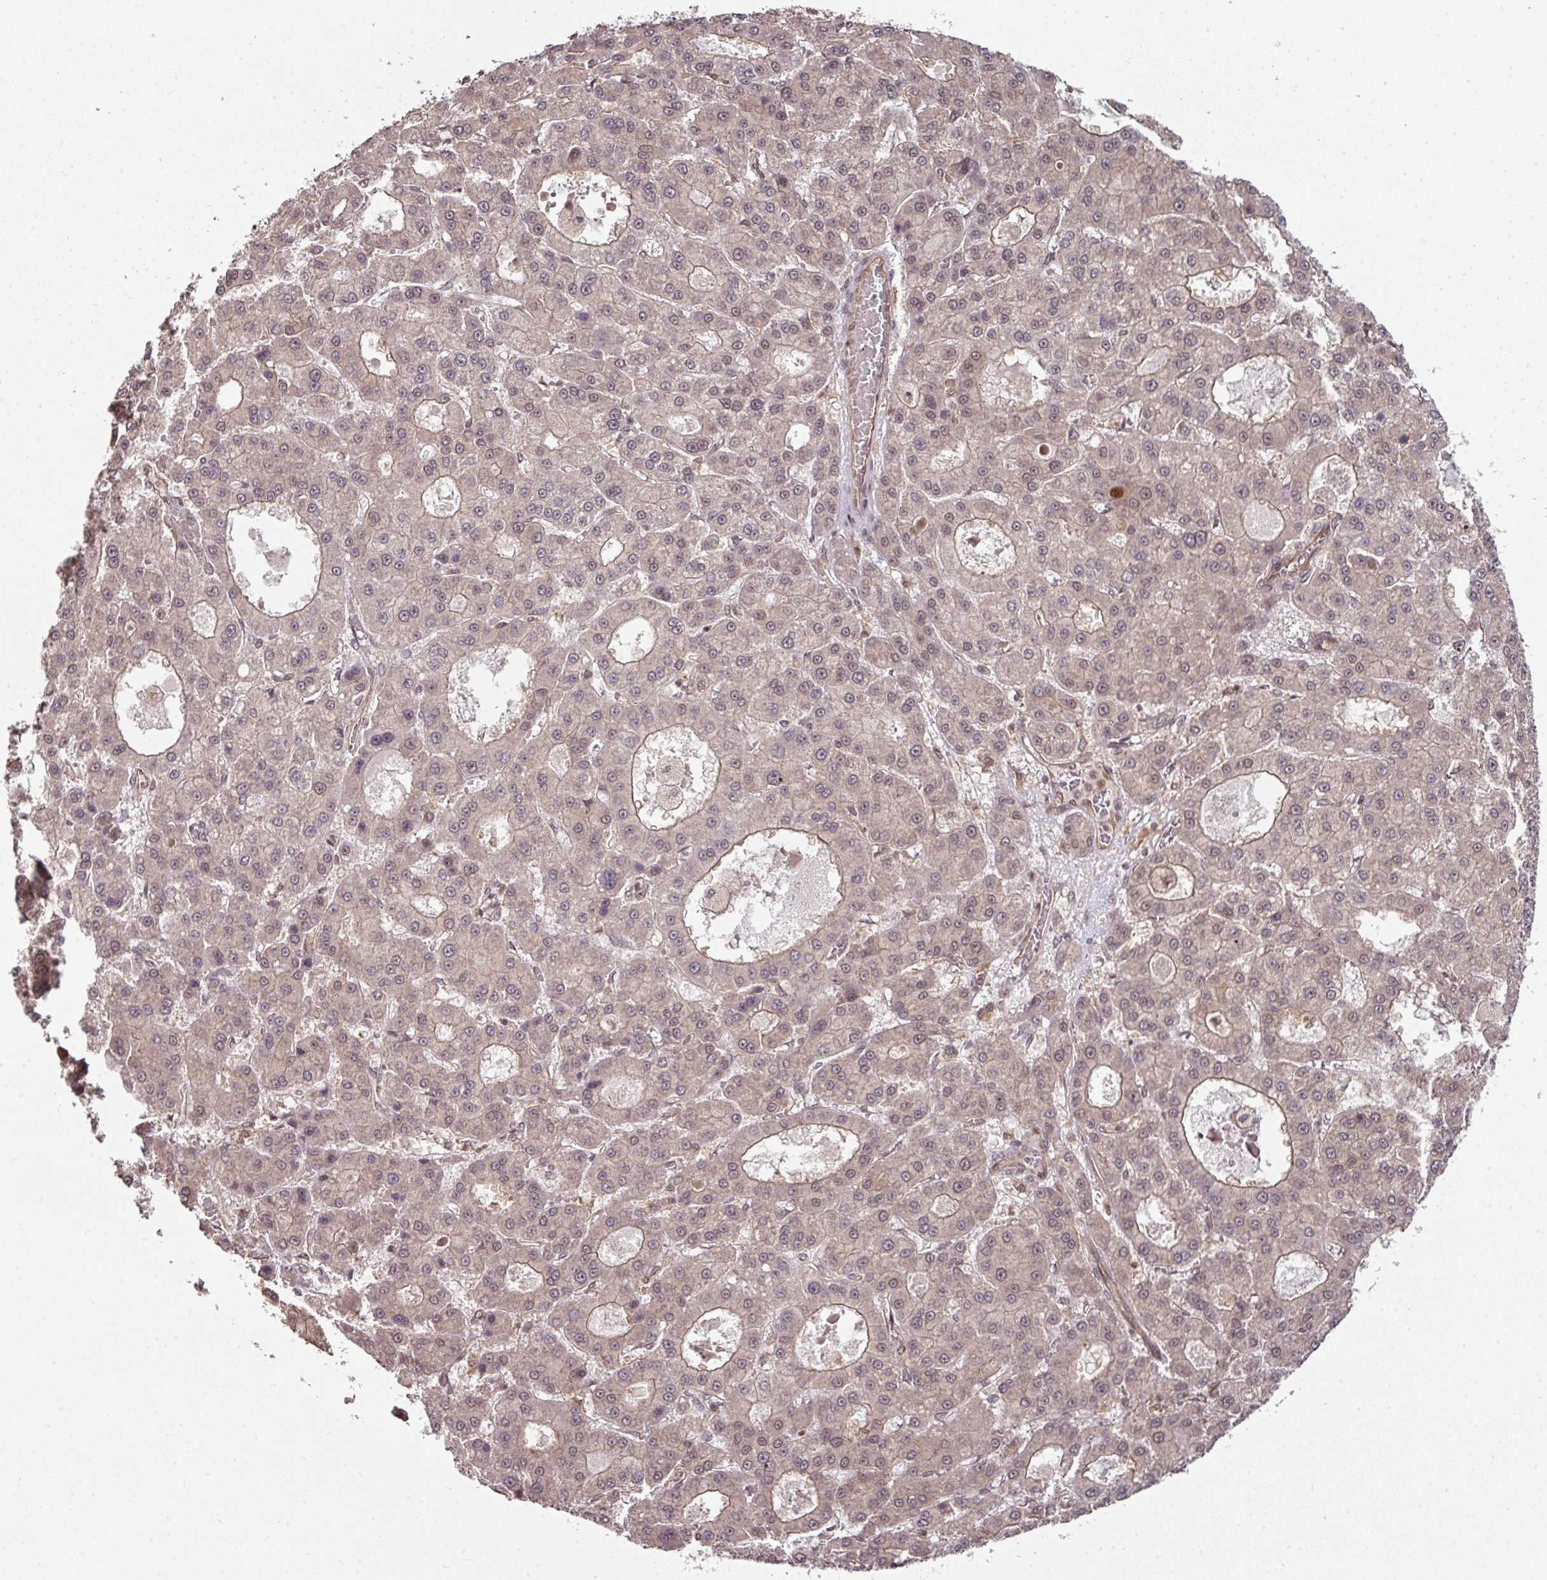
{"staining": {"intensity": "weak", "quantity": ">75%", "location": "cytoplasmic/membranous,nuclear"}, "tissue": "liver cancer", "cell_type": "Tumor cells", "image_type": "cancer", "snomed": [{"axis": "morphology", "description": "Carcinoma, Hepatocellular, NOS"}, {"axis": "topography", "description": "Liver"}], "caption": "An immunohistochemistry (IHC) photomicrograph of tumor tissue is shown. Protein staining in brown highlights weak cytoplasmic/membranous and nuclear positivity in hepatocellular carcinoma (liver) within tumor cells. Nuclei are stained in blue.", "gene": "ANKRD18A", "patient": {"sex": "male", "age": 70}}